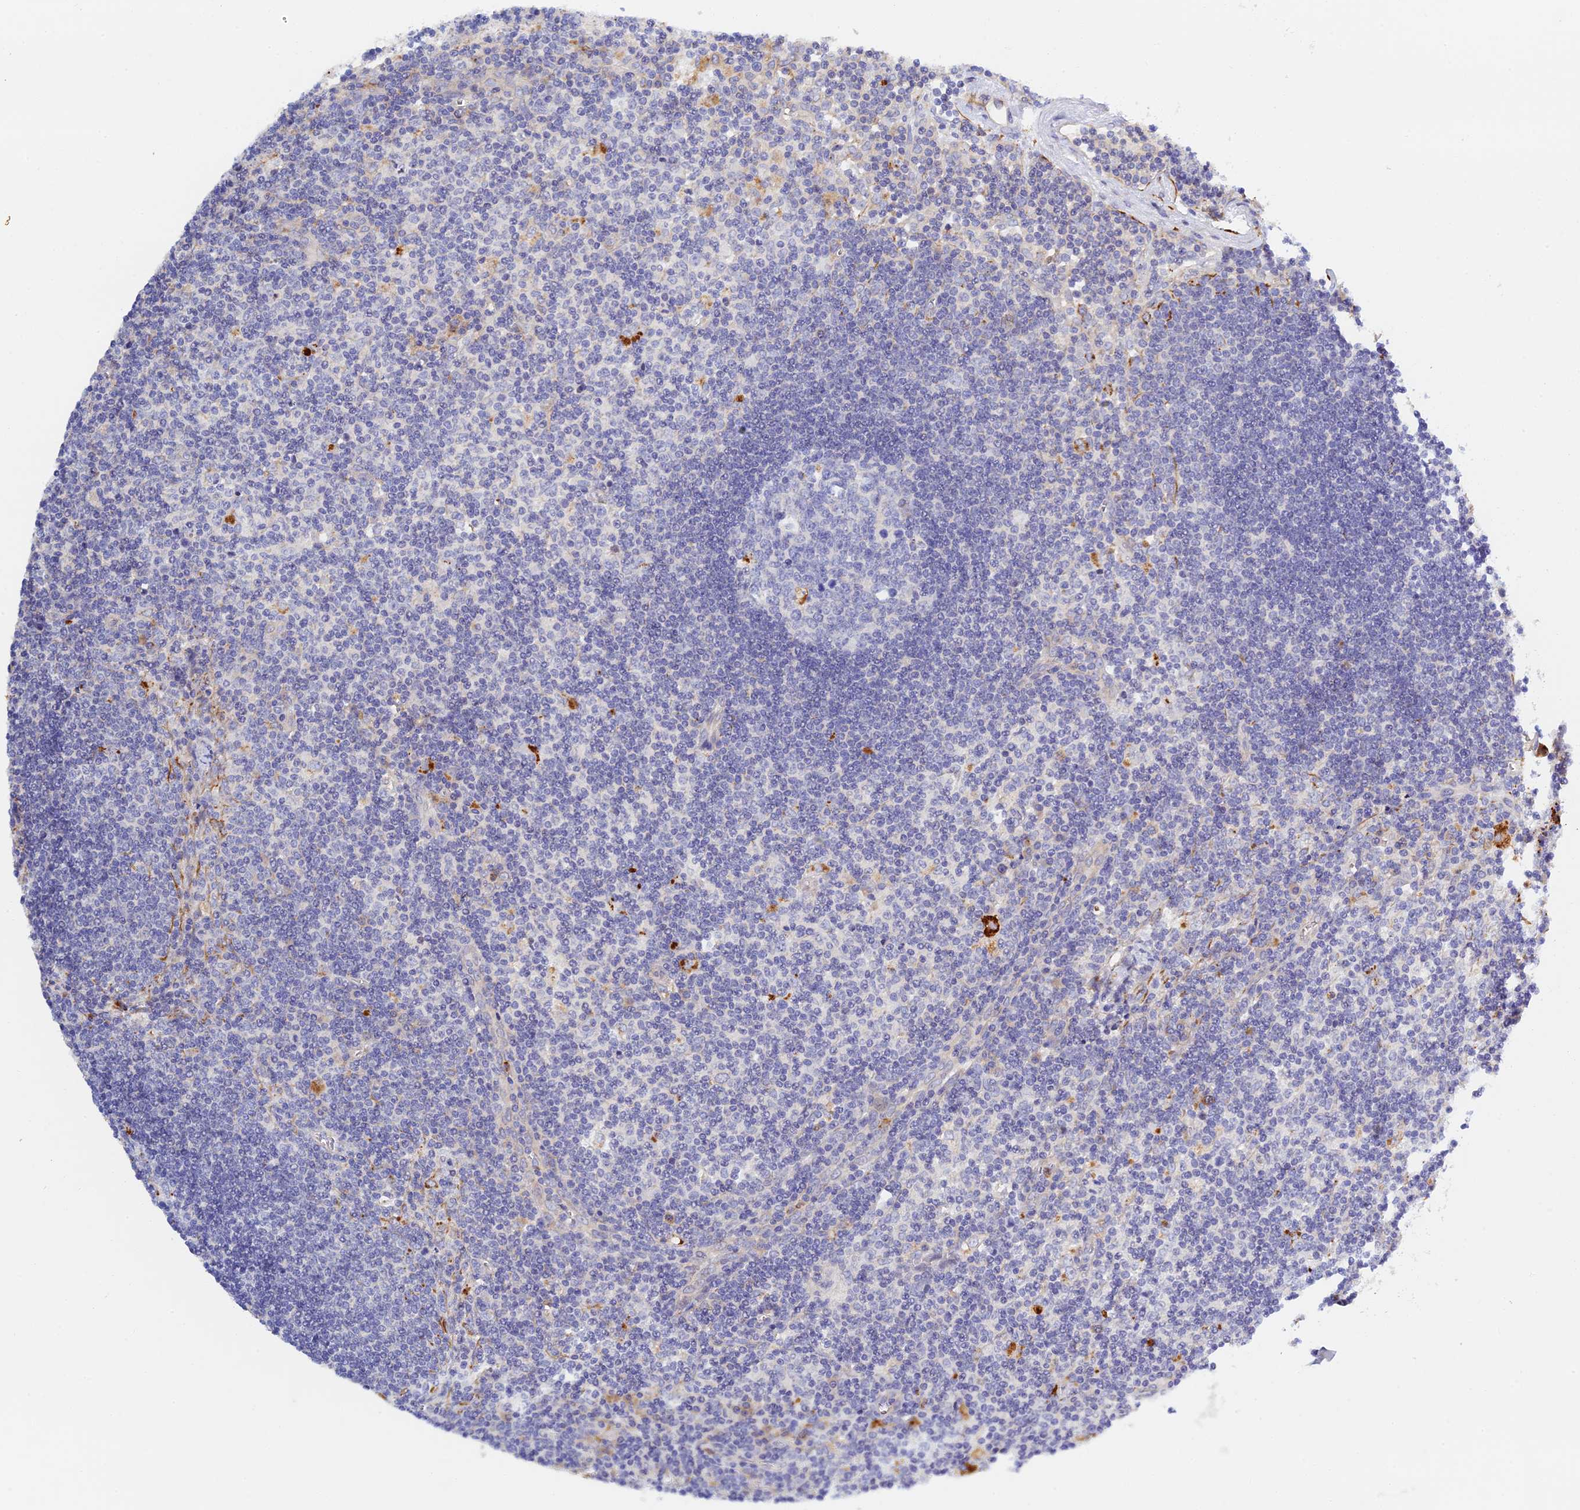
{"staining": {"intensity": "moderate", "quantity": "<25%", "location": "cytoplasmic/membranous"}, "tissue": "lymph node", "cell_type": "Germinal center cells", "image_type": "normal", "snomed": [{"axis": "morphology", "description": "Normal tissue, NOS"}, {"axis": "topography", "description": "Lymph node"}], "caption": "High-magnification brightfield microscopy of benign lymph node stained with DAB (brown) and counterstained with hematoxylin (blue). germinal center cells exhibit moderate cytoplasmic/membranous staining is identified in approximately<25% of cells. The protein is shown in brown color, while the nuclei are stained blue.", "gene": "RPGRIP1L", "patient": {"sex": "male", "age": 58}}